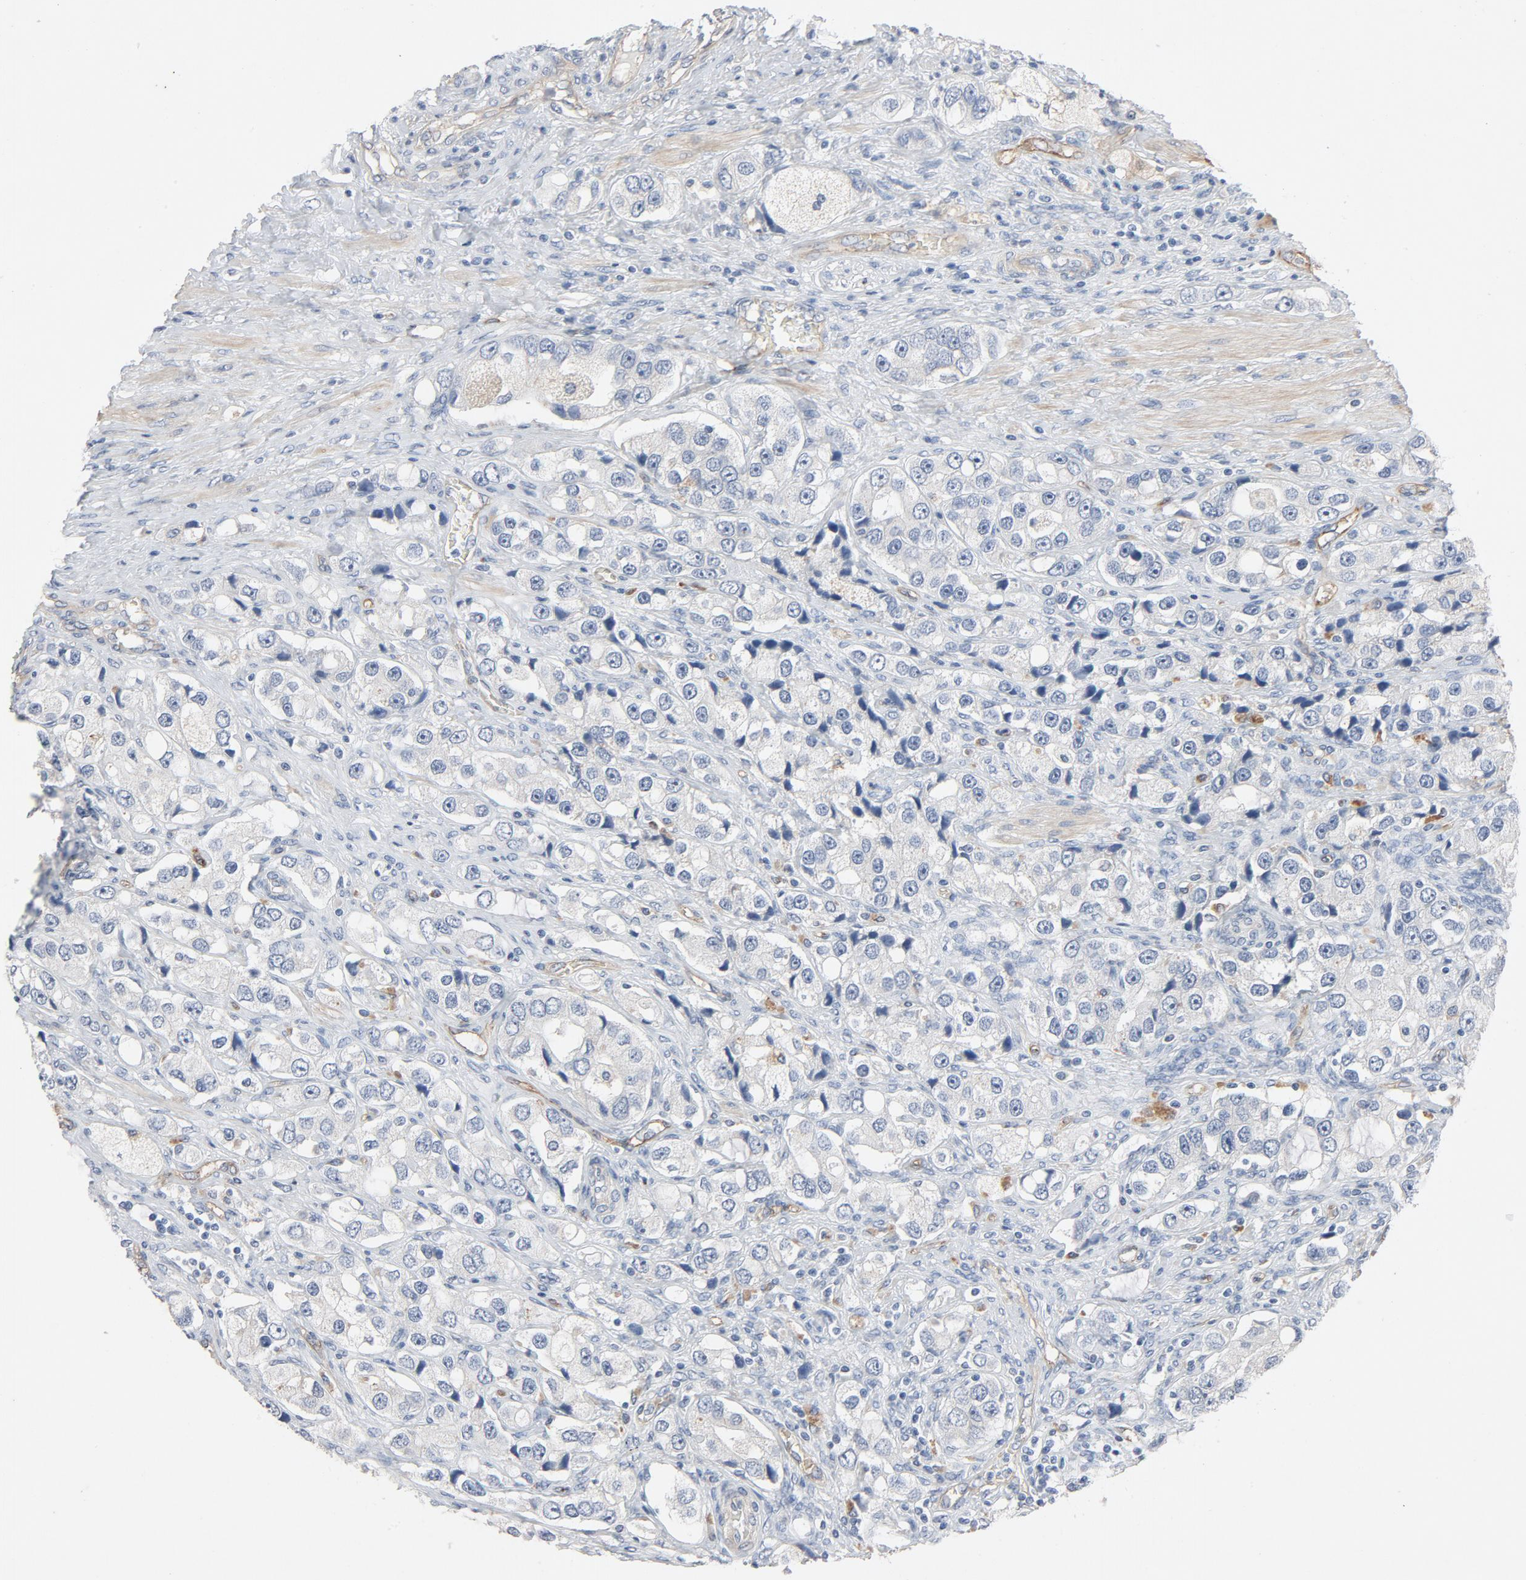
{"staining": {"intensity": "negative", "quantity": "none", "location": "none"}, "tissue": "prostate cancer", "cell_type": "Tumor cells", "image_type": "cancer", "snomed": [{"axis": "morphology", "description": "Adenocarcinoma, High grade"}, {"axis": "topography", "description": "Prostate"}], "caption": "This image is of prostate cancer stained with immunohistochemistry to label a protein in brown with the nuclei are counter-stained blue. There is no staining in tumor cells.", "gene": "KDR", "patient": {"sex": "male", "age": 63}}